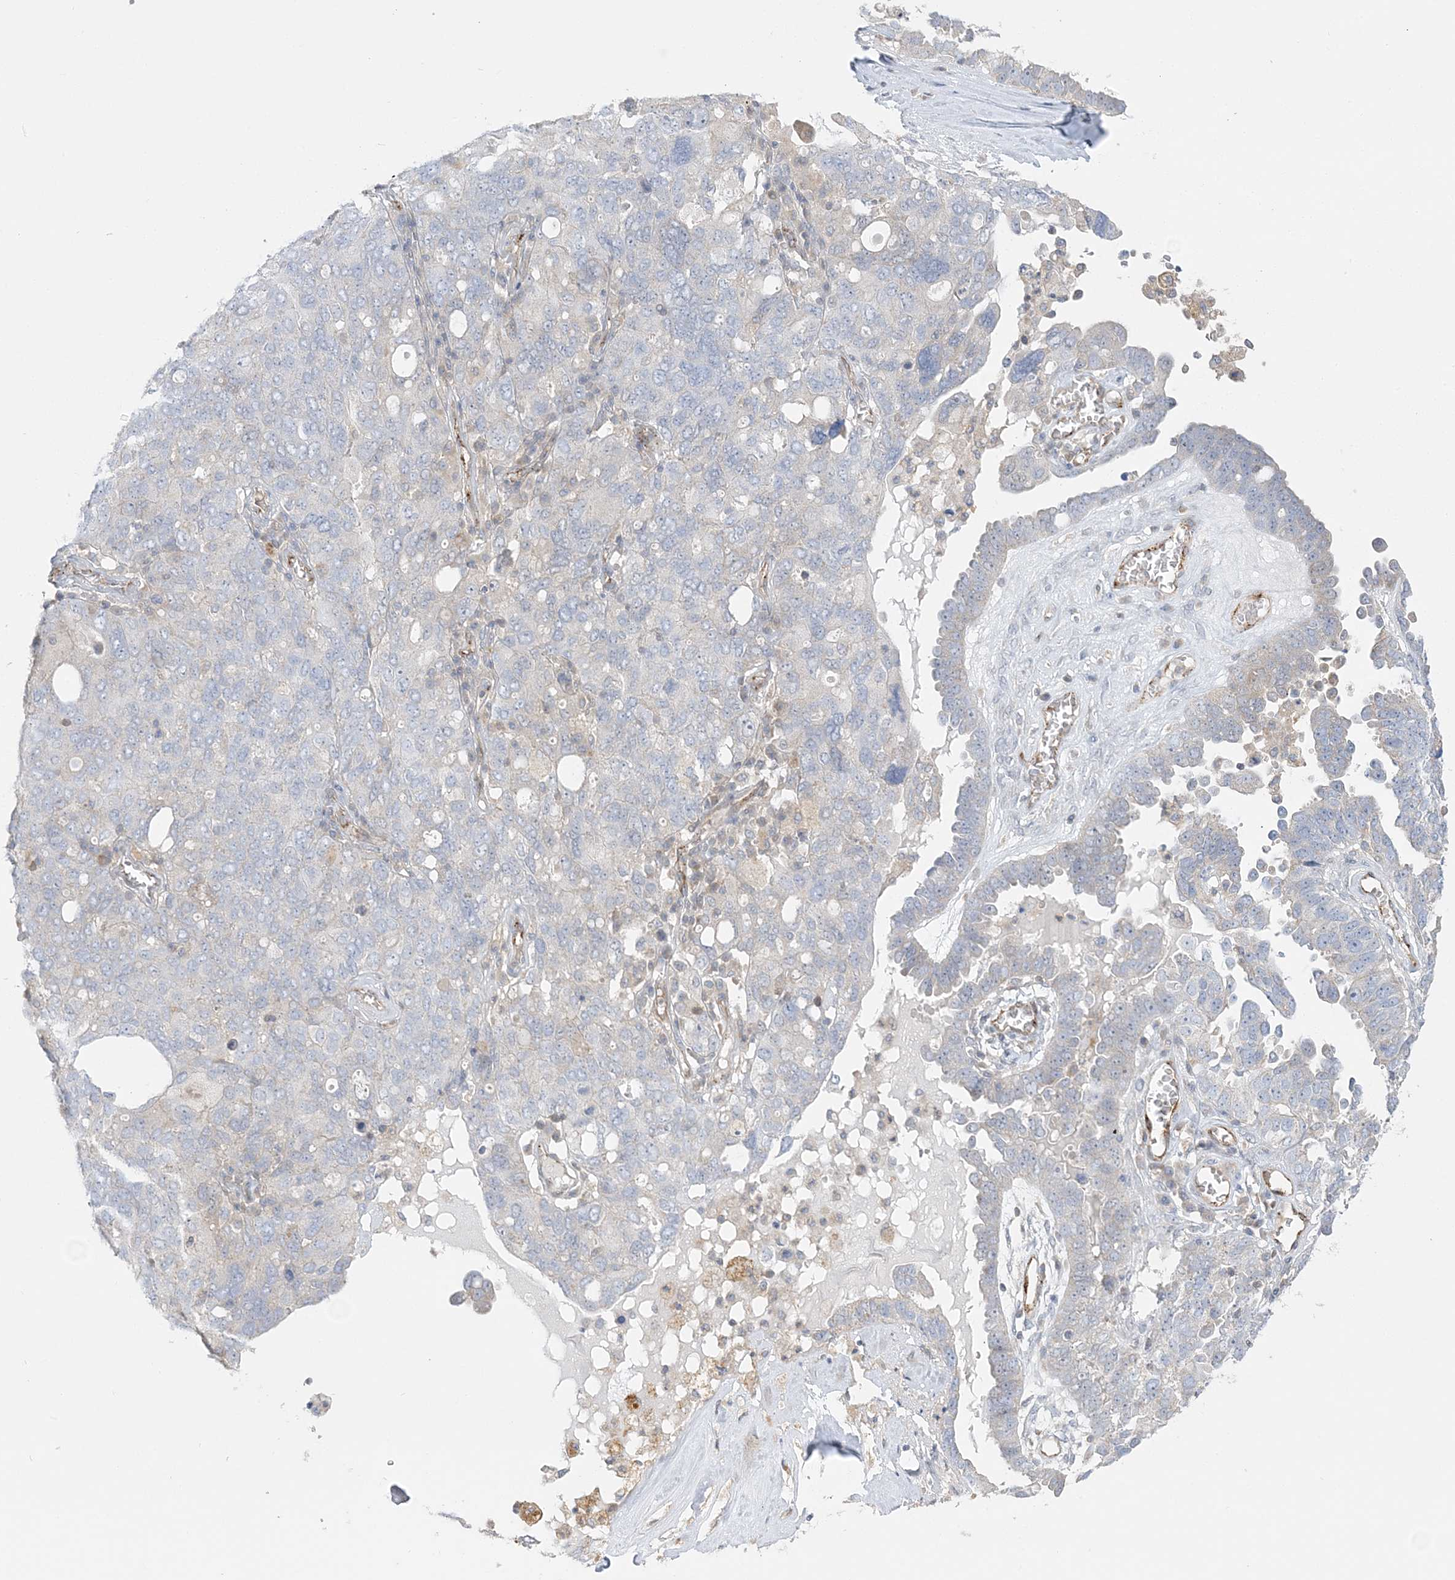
{"staining": {"intensity": "negative", "quantity": "none", "location": "none"}, "tissue": "ovarian cancer", "cell_type": "Tumor cells", "image_type": "cancer", "snomed": [{"axis": "morphology", "description": "Carcinoma, endometroid"}, {"axis": "topography", "description": "Ovary"}], "caption": "Tumor cells show no significant expression in ovarian cancer.", "gene": "INPP1", "patient": {"sex": "female", "age": 62}}